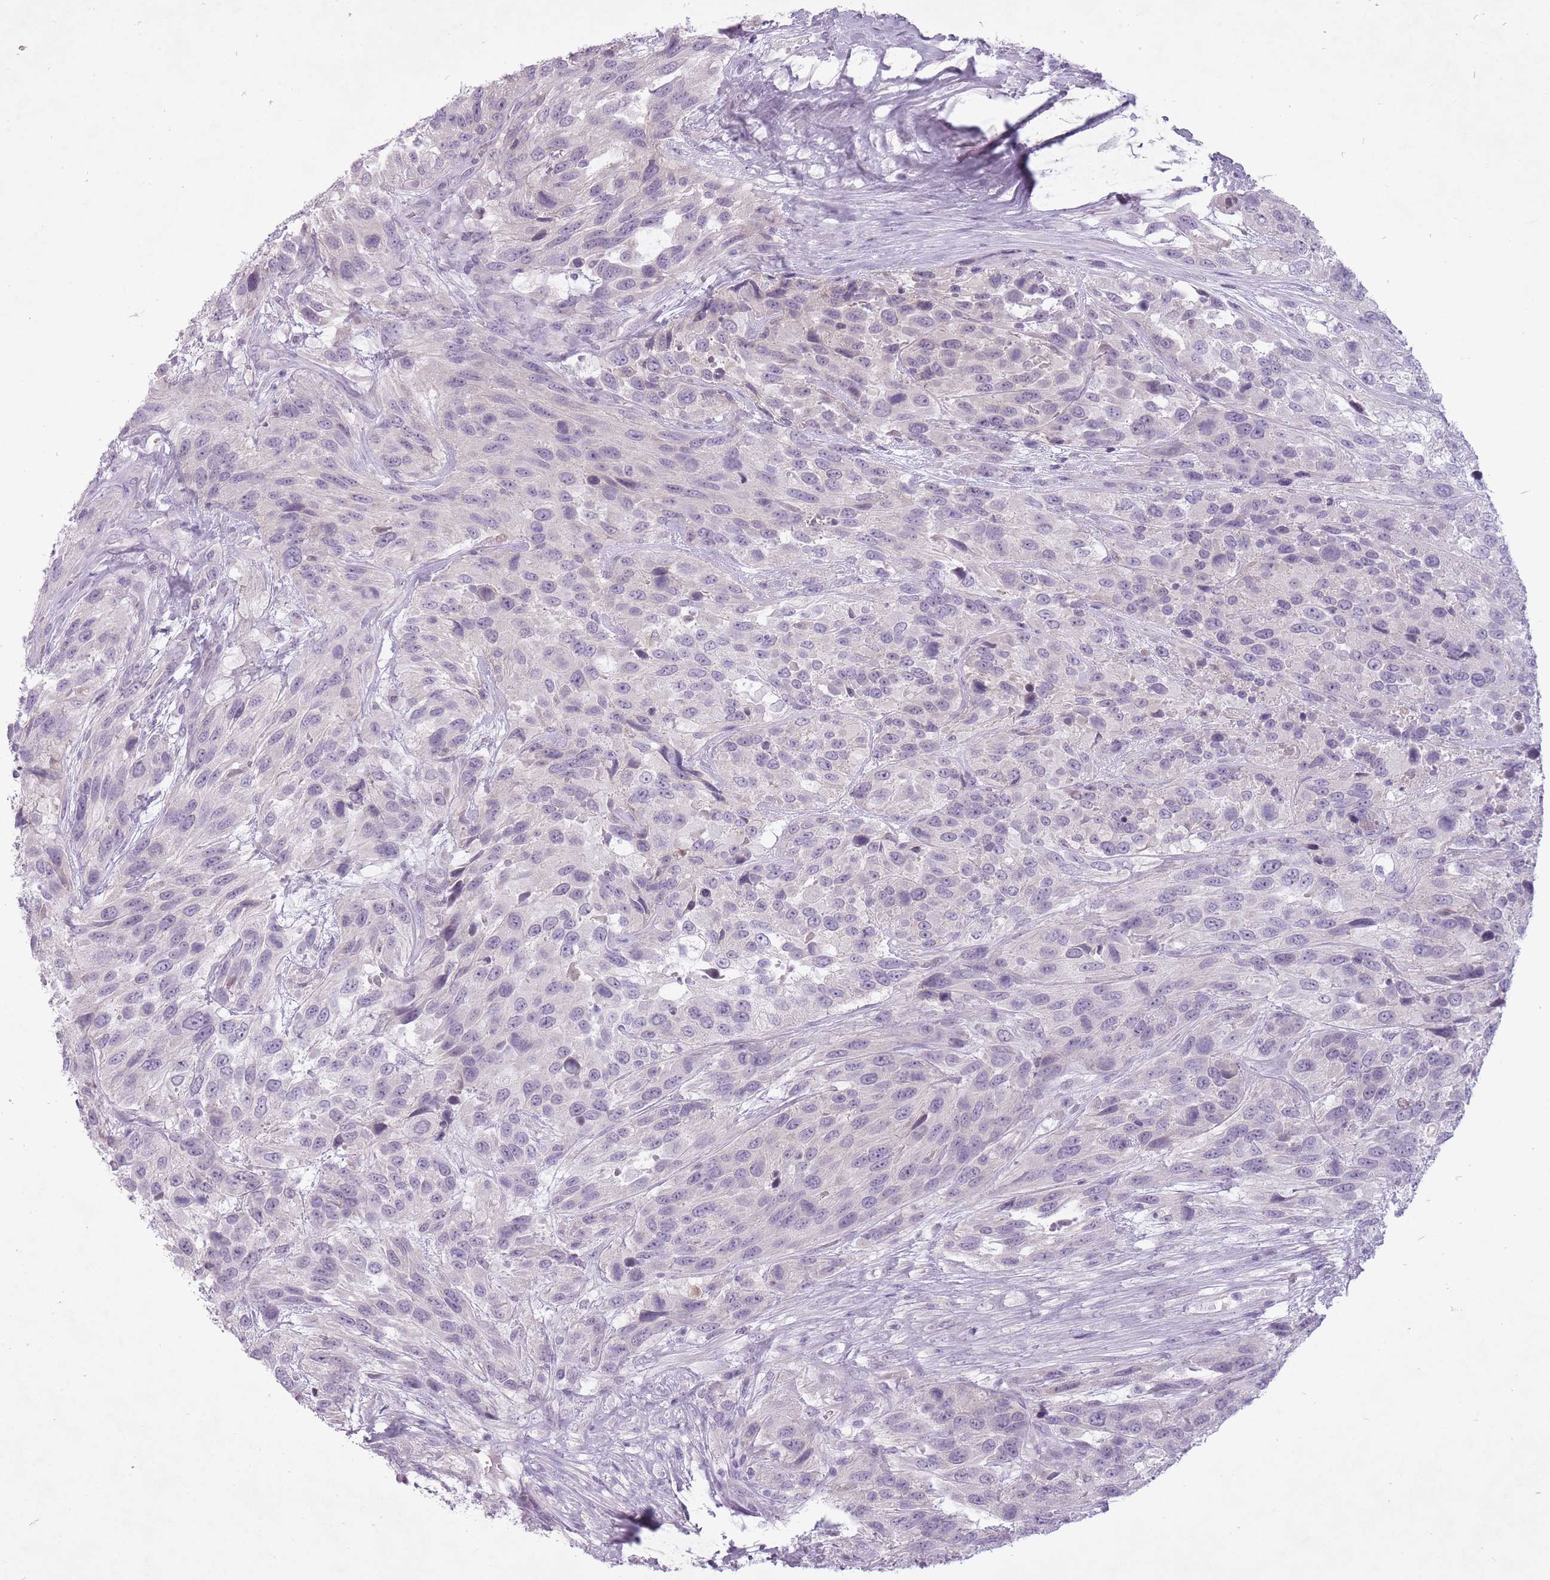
{"staining": {"intensity": "negative", "quantity": "none", "location": "none"}, "tissue": "urothelial cancer", "cell_type": "Tumor cells", "image_type": "cancer", "snomed": [{"axis": "morphology", "description": "Urothelial carcinoma, High grade"}, {"axis": "topography", "description": "Urinary bladder"}], "caption": "IHC histopathology image of human high-grade urothelial carcinoma stained for a protein (brown), which demonstrates no positivity in tumor cells. (Brightfield microscopy of DAB immunohistochemistry (IHC) at high magnification).", "gene": "FAM43B", "patient": {"sex": "female", "age": 70}}